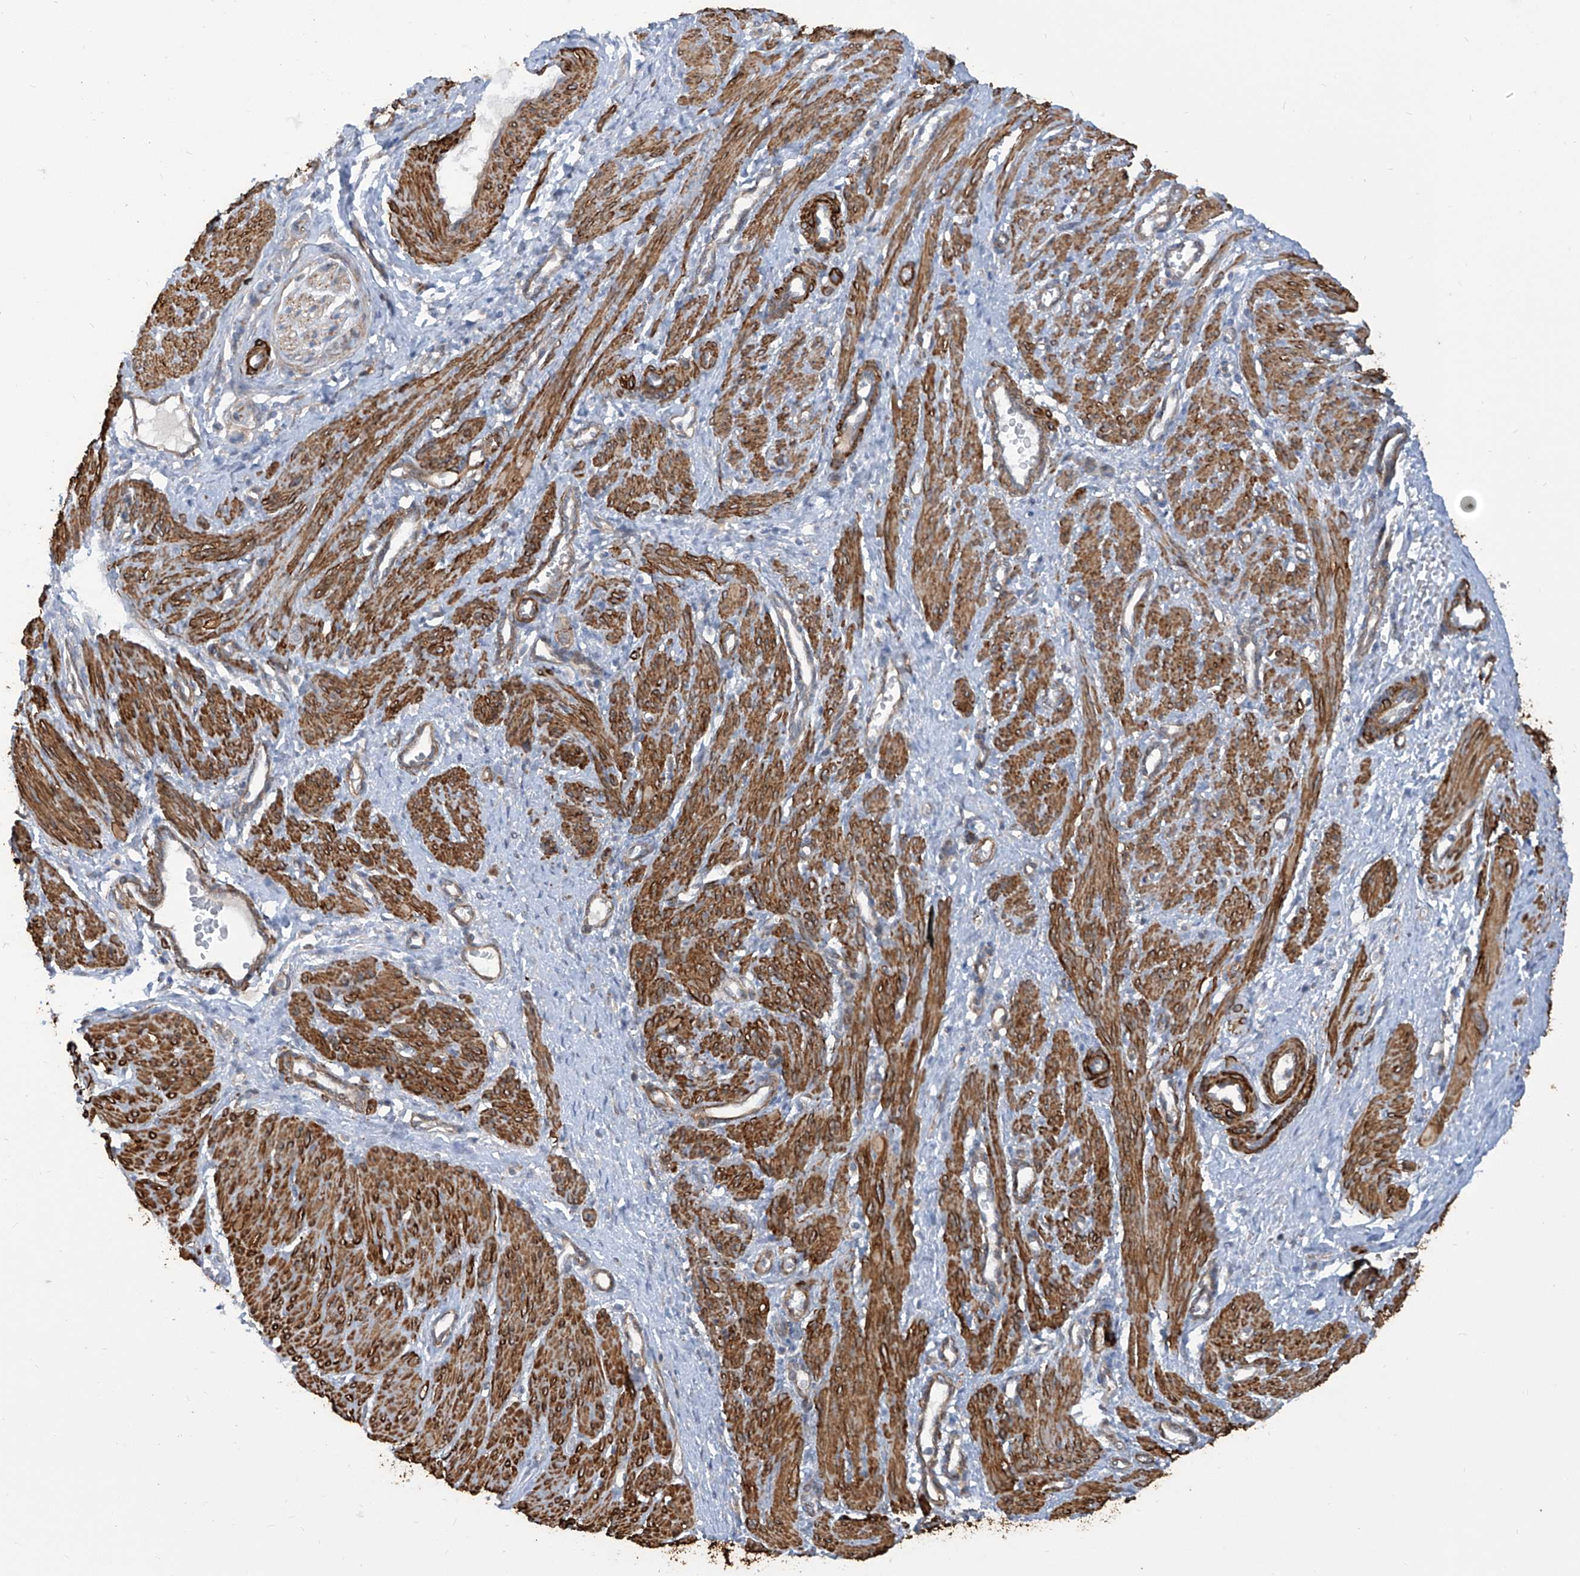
{"staining": {"intensity": "strong", "quantity": ">75%", "location": "cytoplasmic/membranous"}, "tissue": "smooth muscle", "cell_type": "Smooth muscle cells", "image_type": "normal", "snomed": [{"axis": "morphology", "description": "Normal tissue, NOS"}, {"axis": "topography", "description": "Endometrium"}], "caption": "Immunohistochemistry micrograph of benign smooth muscle stained for a protein (brown), which displays high levels of strong cytoplasmic/membranous staining in approximately >75% of smooth muscle cells.", "gene": "ZNF490", "patient": {"sex": "female", "age": 33}}